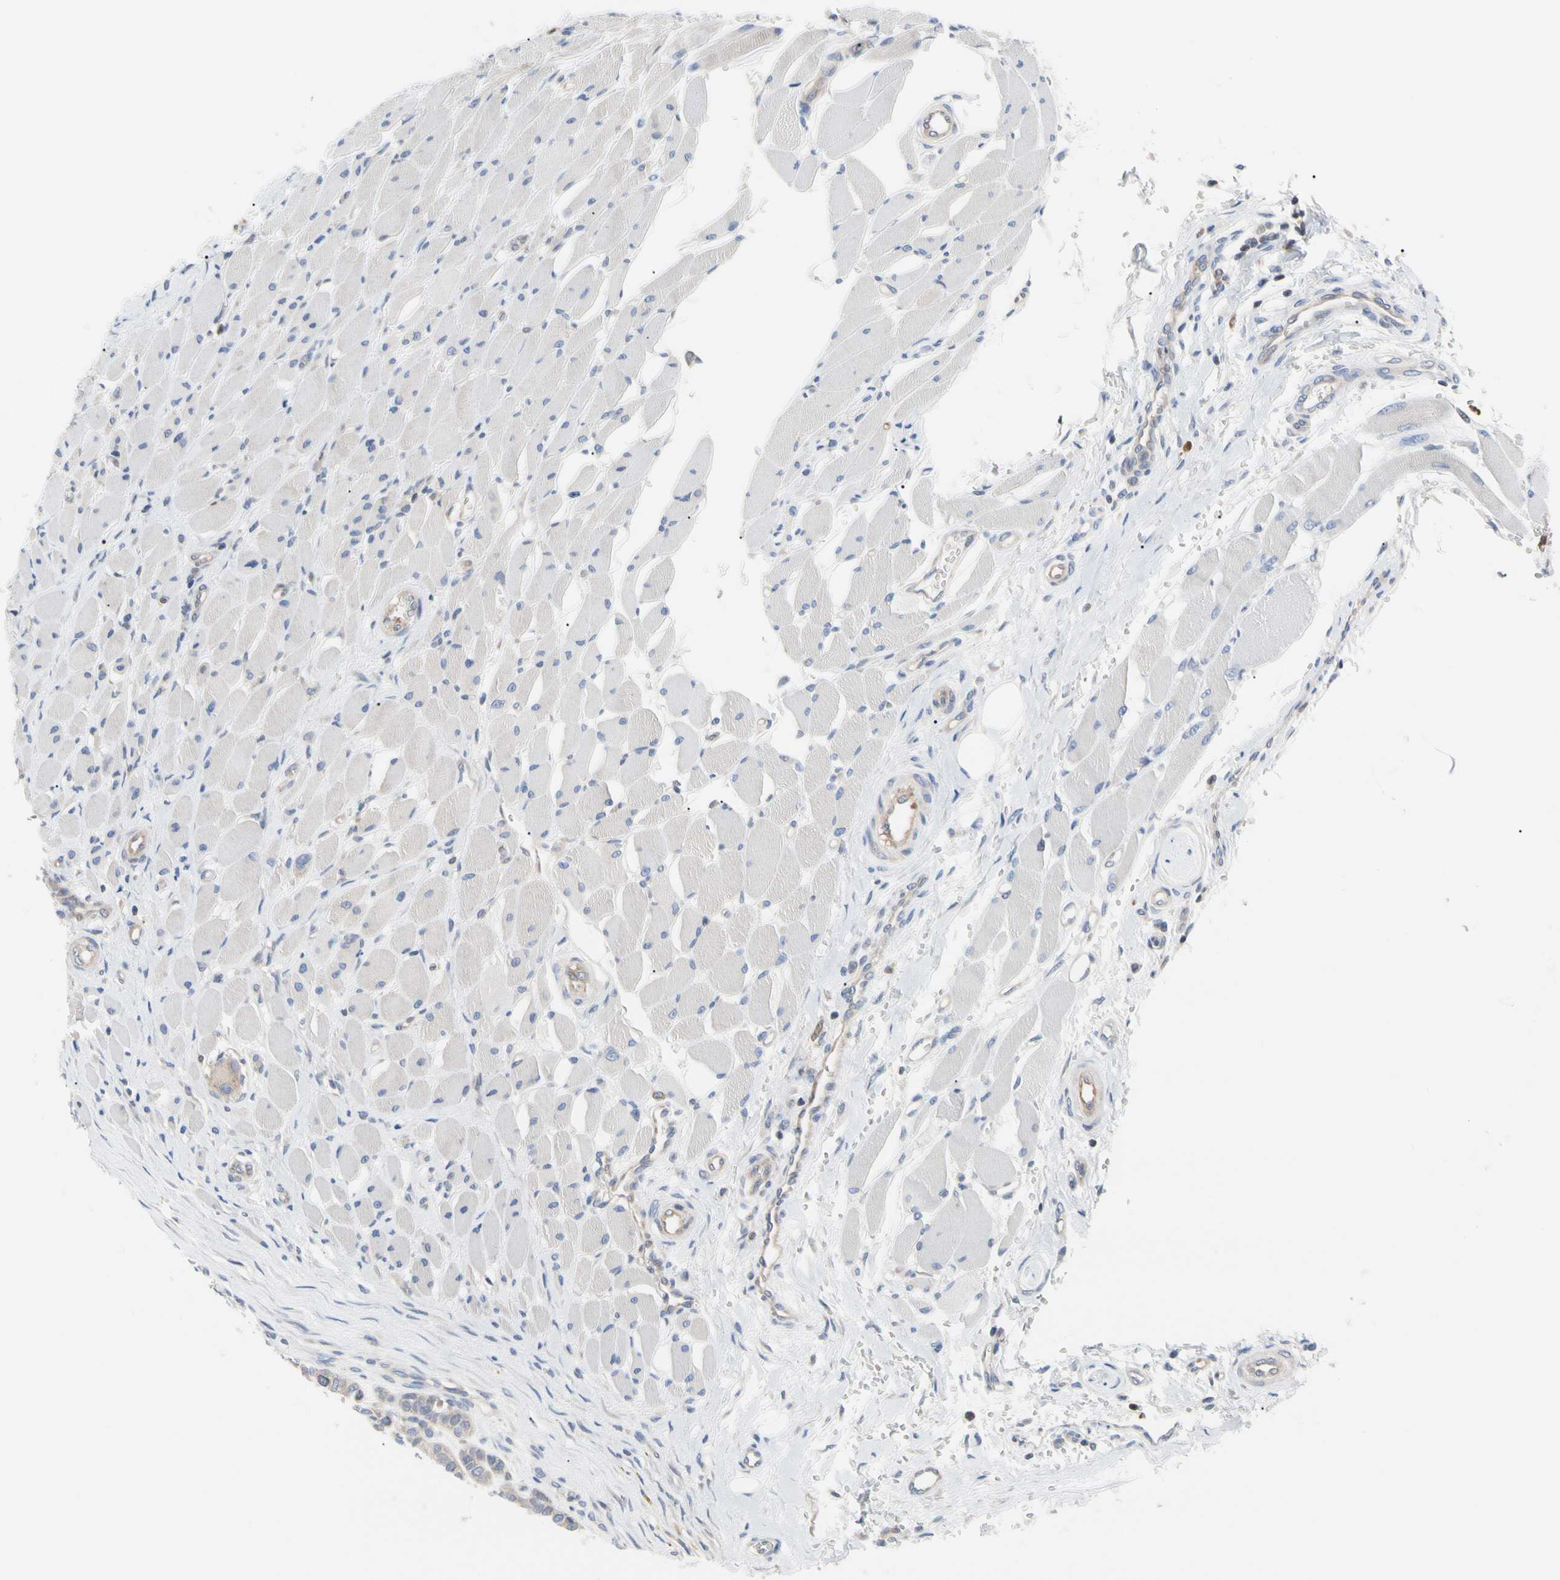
{"staining": {"intensity": "weak", "quantity": "<25%", "location": "cytoplasmic/membranous"}, "tissue": "head and neck cancer", "cell_type": "Tumor cells", "image_type": "cancer", "snomed": [{"axis": "morphology", "description": "Adenocarcinoma, NOS"}, {"axis": "morphology", "description": "Adenoma, NOS"}, {"axis": "topography", "description": "Head-Neck"}], "caption": "This is an IHC micrograph of head and neck adenocarcinoma. There is no expression in tumor cells.", "gene": "MCL1", "patient": {"sex": "female", "age": 55}}